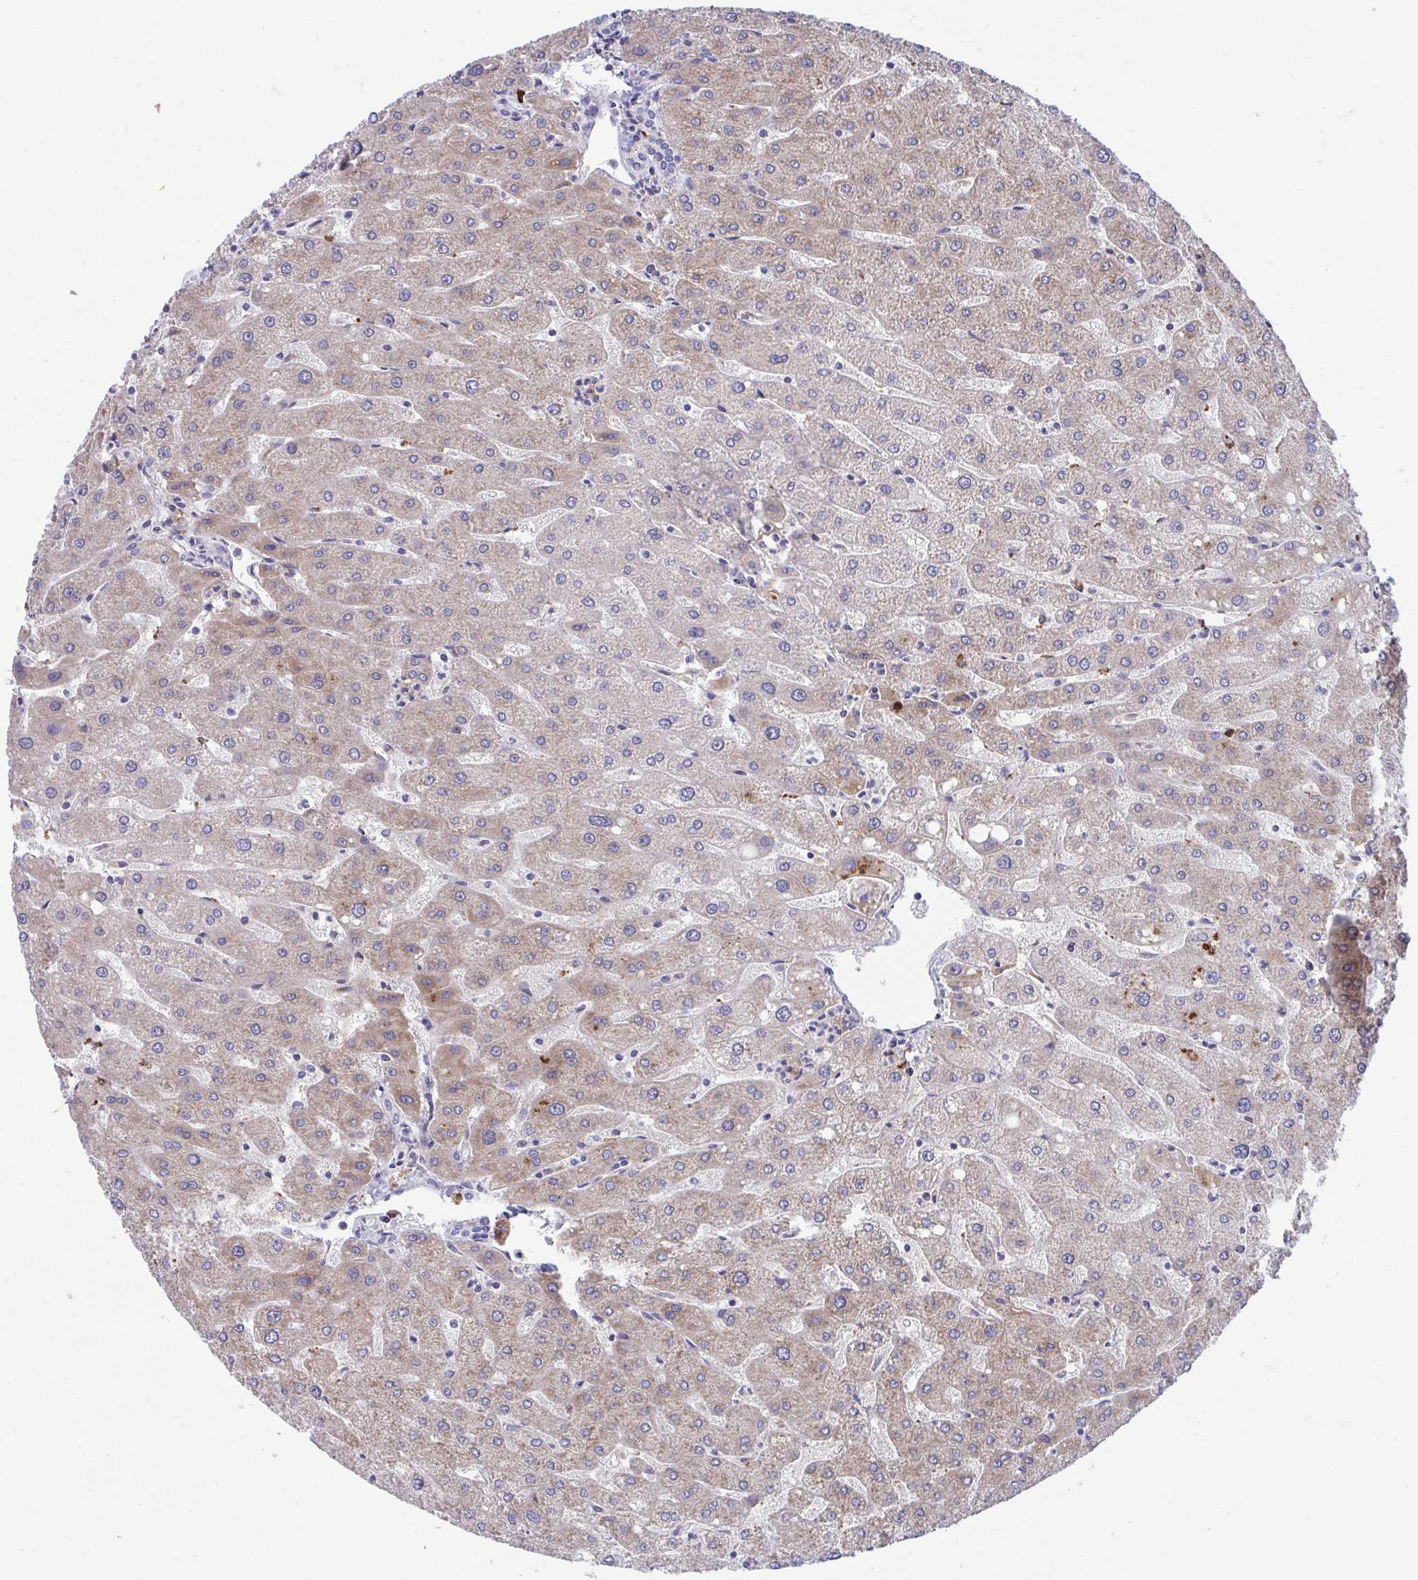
{"staining": {"intensity": "negative", "quantity": "none", "location": "none"}, "tissue": "liver", "cell_type": "Cholangiocytes", "image_type": "normal", "snomed": [{"axis": "morphology", "description": "Normal tissue, NOS"}, {"axis": "topography", "description": "Liver"}], "caption": "IHC micrograph of normal human liver stained for a protein (brown), which exhibits no positivity in cholangiocytes.", "gene": "SUSD4", "patient": {"sex": "male", "age": 67}}